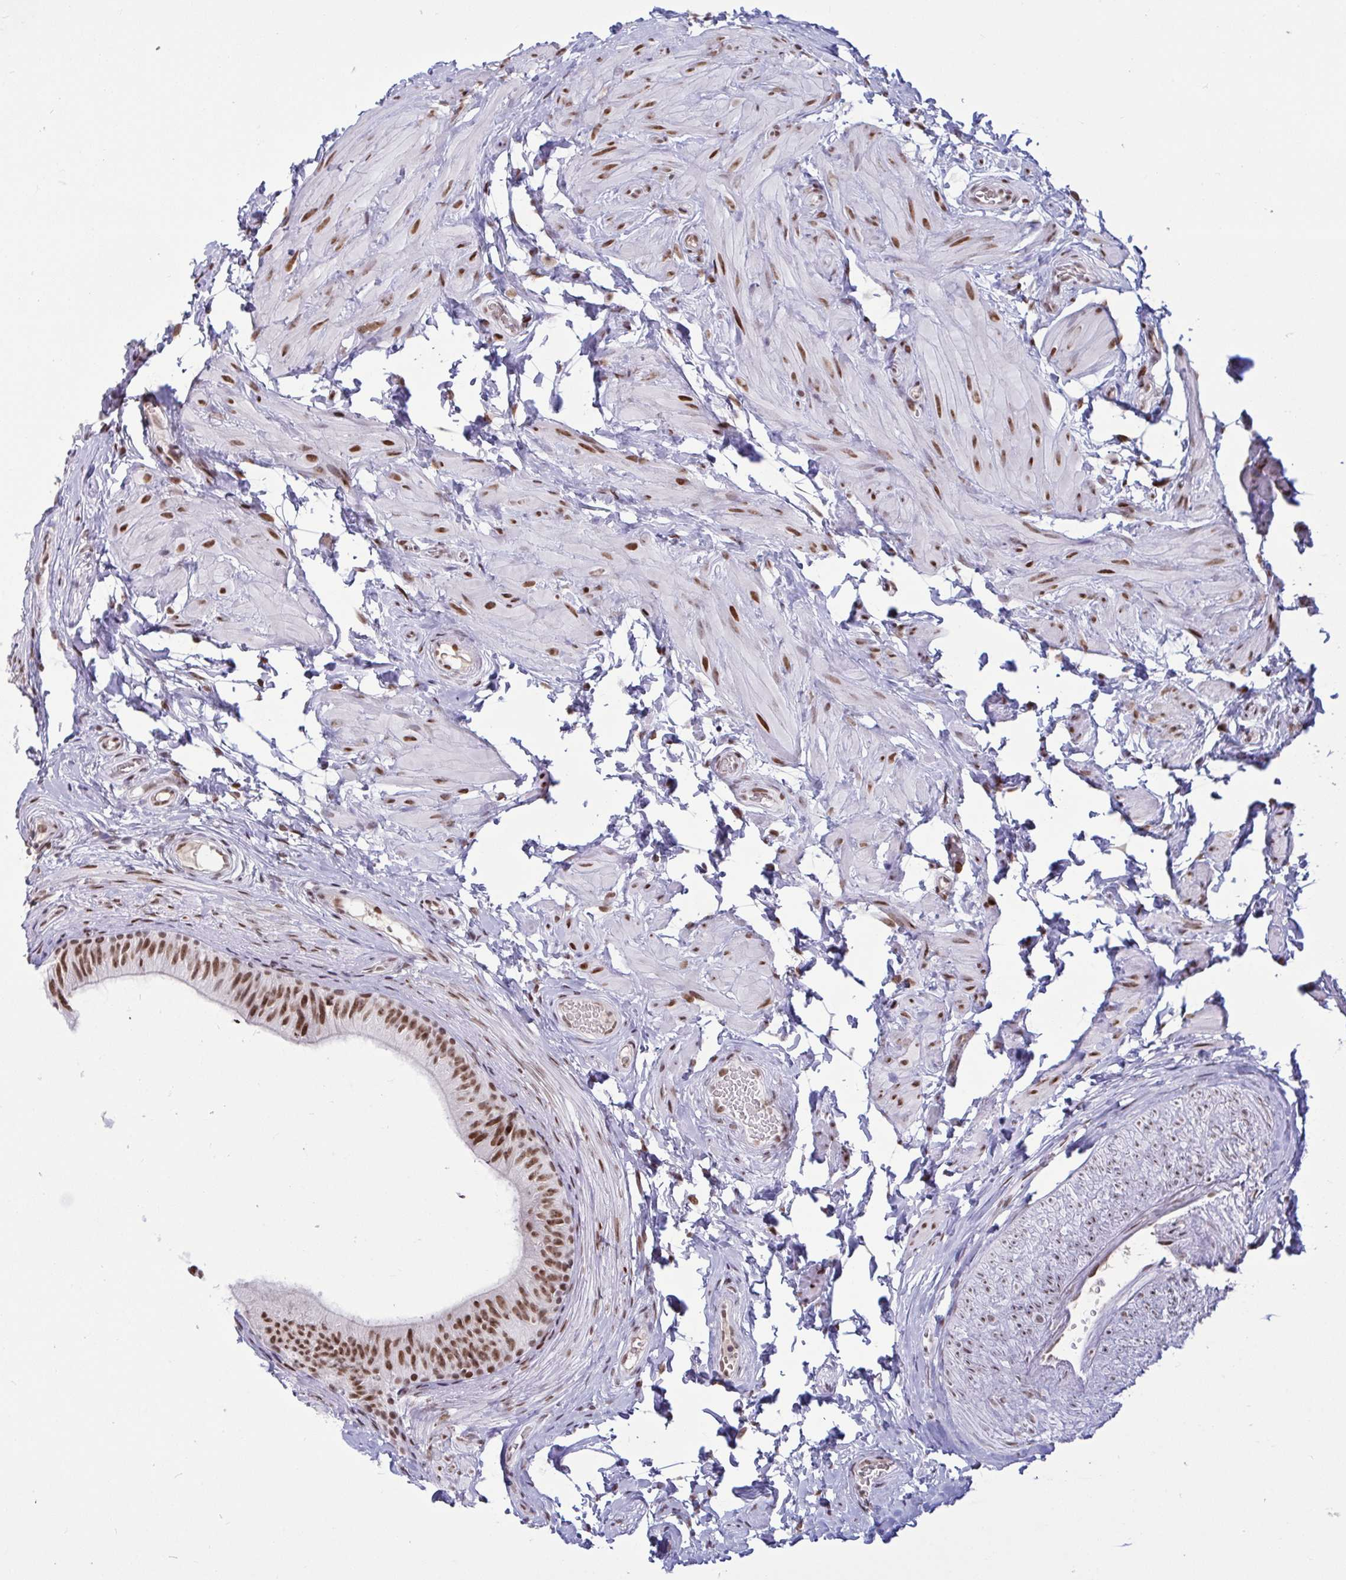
{"staining": {"intensity": "moderate", "quantity": ">75%", "location": "nuclear"}, "tissue": "epididymis", "cell_type": "Glandular cells", "image_type": "normal", "snomed": [{"axis": "morphology", "description": "Normal tissue, NOS"}, {"axis": "topography", "description": "Epididymis, spermatic cord, NOS"}, {"axis": "topography", "description": "Epididymis"}, {"axis": "topography", "description": "Peripheral nerve tissue"}], "caption": "This is a photomicrograph of immunohistochemistry staining of normal epididymis, which shows moderate expression in the nuclear of glandular cells.", "gene": "CBFA2T2", "patient": {"sex": "male", "age": 29}}